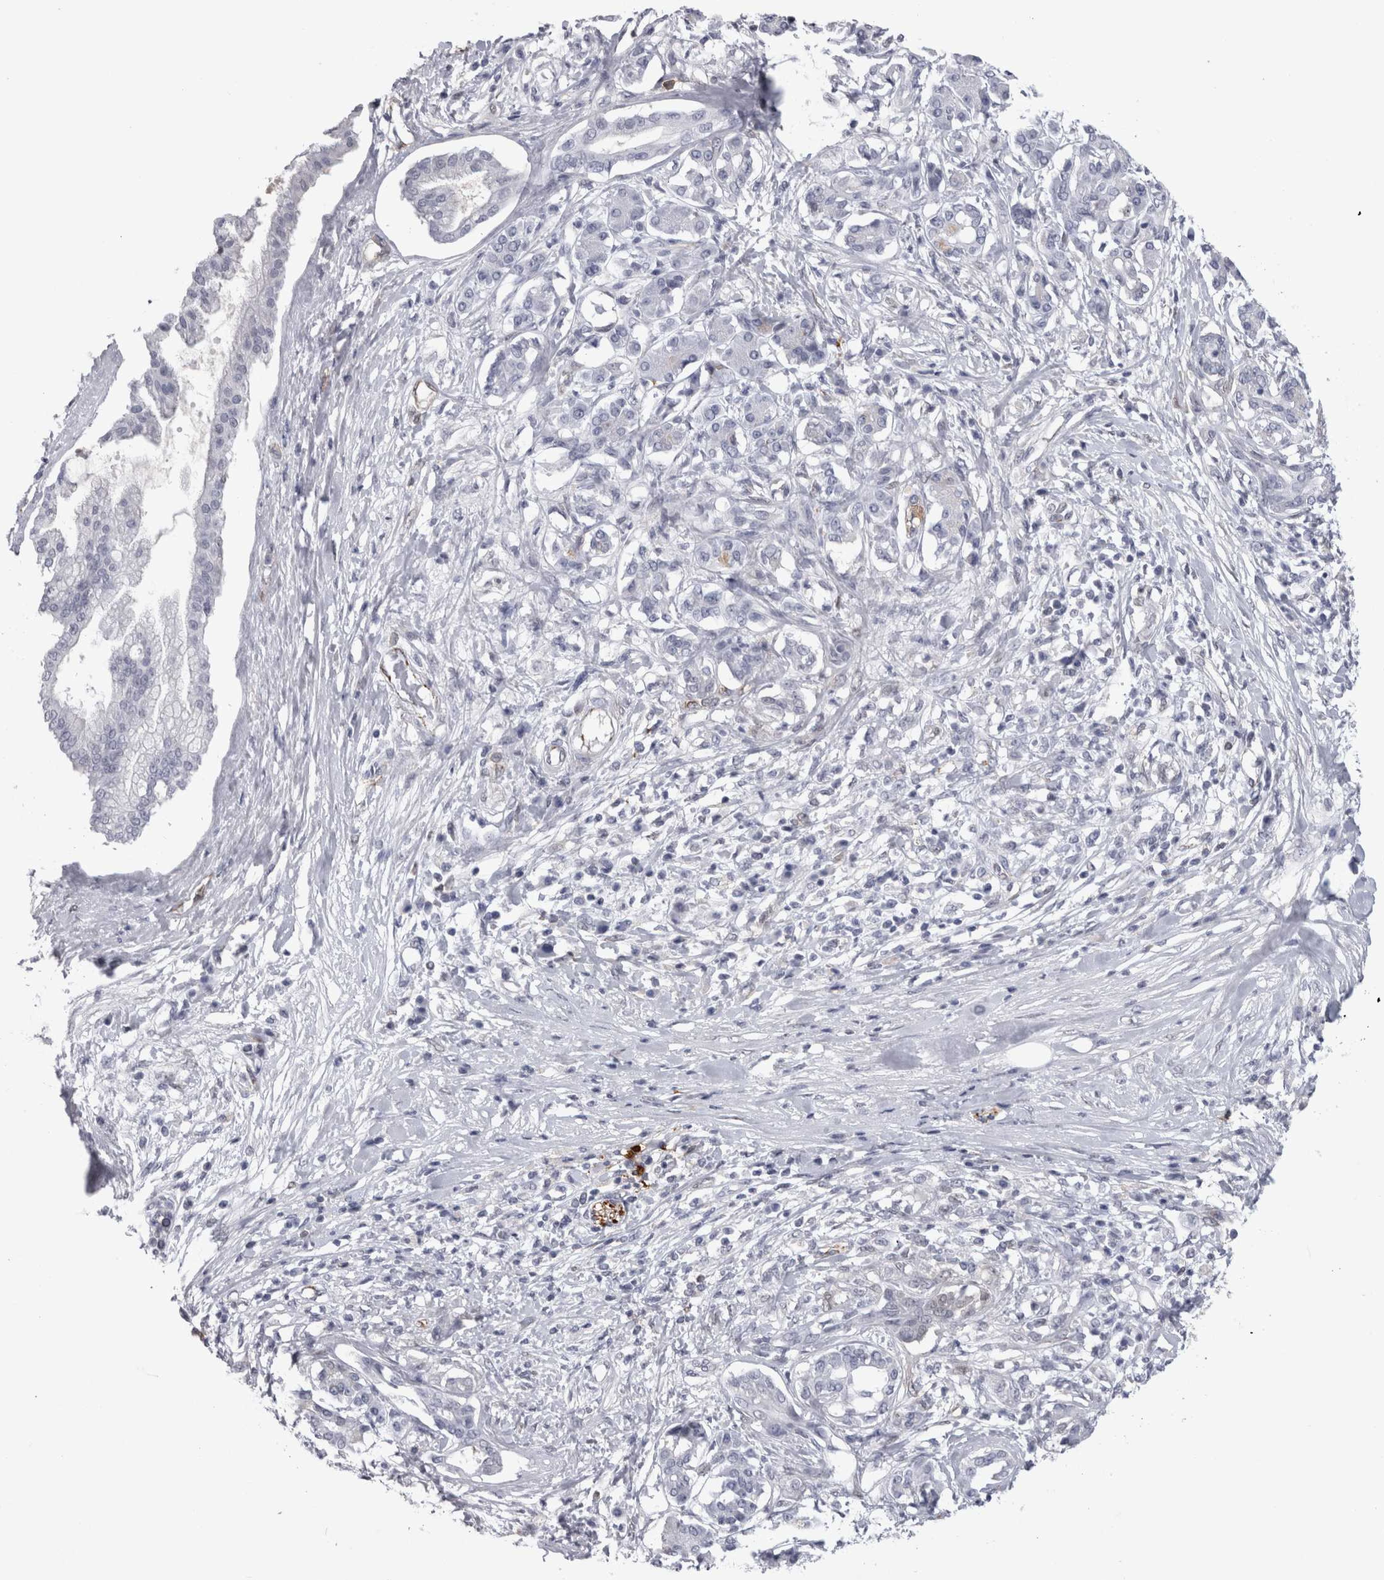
{"staining": {"intensity": "negative", "quantity": "none", "location": "none"}, "tissue": "pancreatic cancer", "cell_type": "Tumor cells", "image_type": "cancer", "snomed": [{"axis": "morphology", "description": "Adenocarcinoma, NOS"}, {"axis": "topography", "description": "Pancreas"}], "caption": "Tumor cells are negative for protein expression in human pancreatic adenocarcinoma. (DAB immunohistochemistry (IHC) with hematoxylin counter stain).", "gene": "ACOT7", "patient": {"sex": "female", "age": 56}}